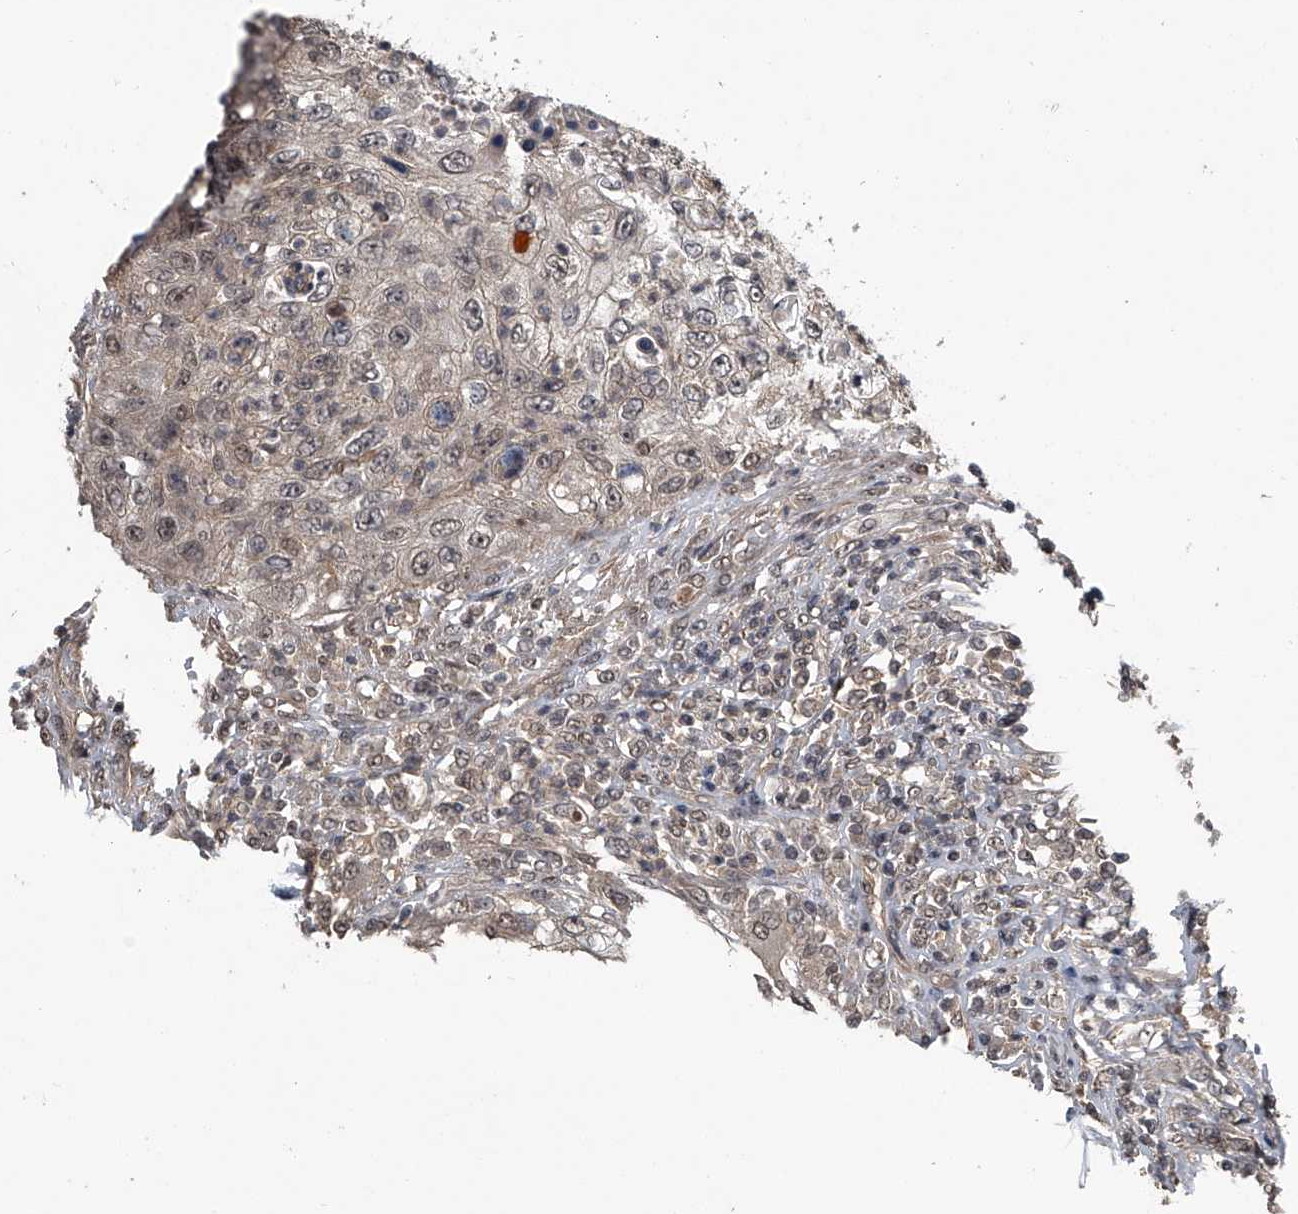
{"staining": {"intensity": "weak", "quantity": "<25%", "location": "cytoplasmic/membranous"}, "tissue": "urothelial cancer", "cell_type": "Tumor cells", "image_type": "cancer", "snomed": [{"axis": "morphology", "description": "Urothelial carcinoma, High grade"}, {"axis": "topography", "description": "Urinary bladder"}], "caption": "This is an immunohistochemistry micrograph of human urothelial cancer. There is no expression in tumor cells.", "gene": "SLC12A8", "patient": {"sex": "female", "age": 60}}